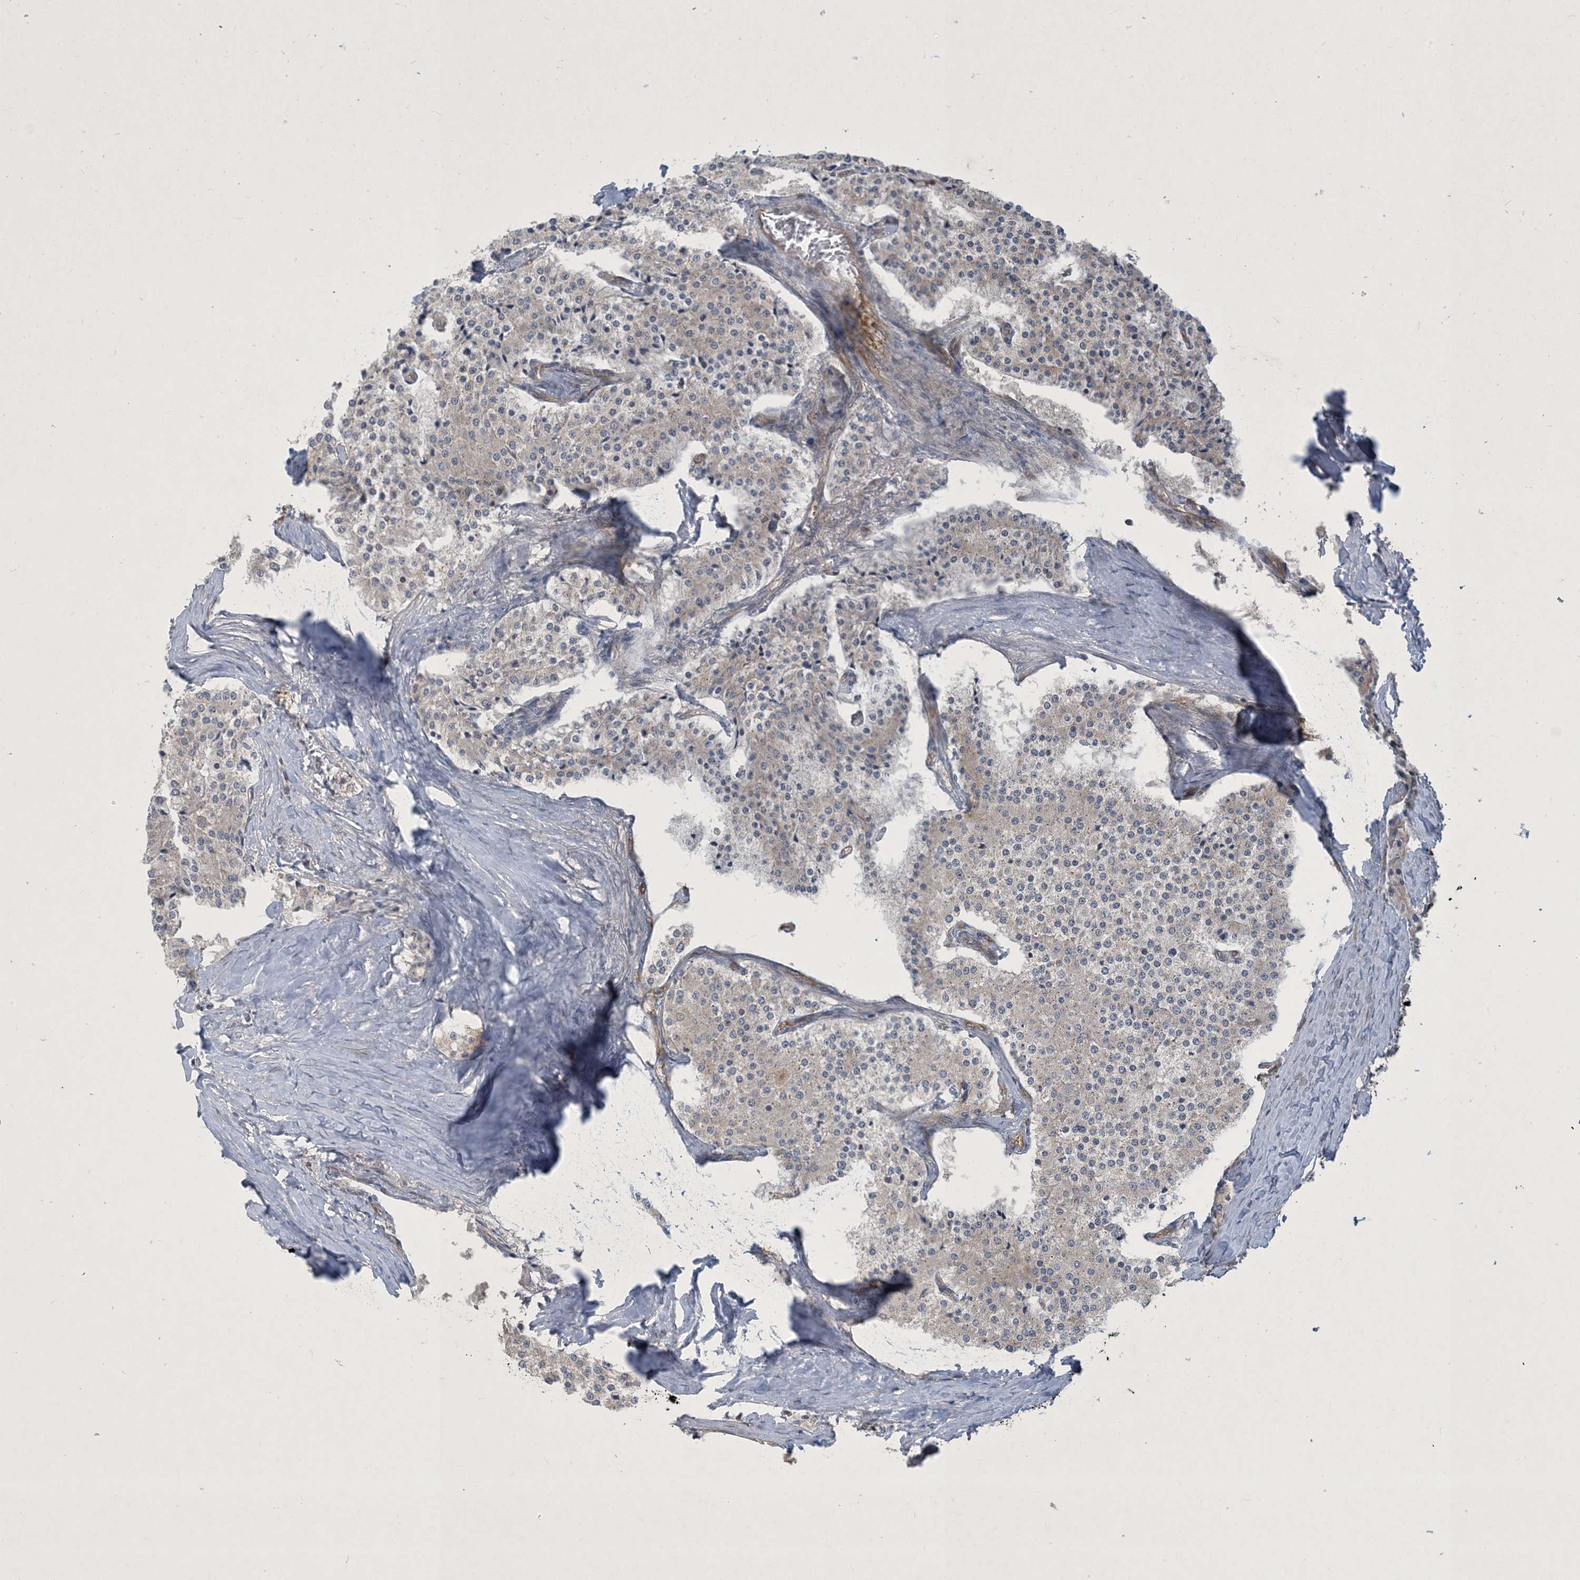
{"staining": {"intensity": "negative", "quantity": "none", "location": "none"}, "tissue": "carcinoid", "cell_type": "Tumor cells", "image_type": "cancer", "snomed": [{"axis": "morphology", "description": "Carcinoid, malignant, NOS"}, {"axis": "topography", "description": "Colon"}], "caption": "Protein analysis of carcinoid (malignant) exhibits no significant staining in tumor cells.", "gene": "CDS1", "patient": {"sex": "female", "age": 52}}